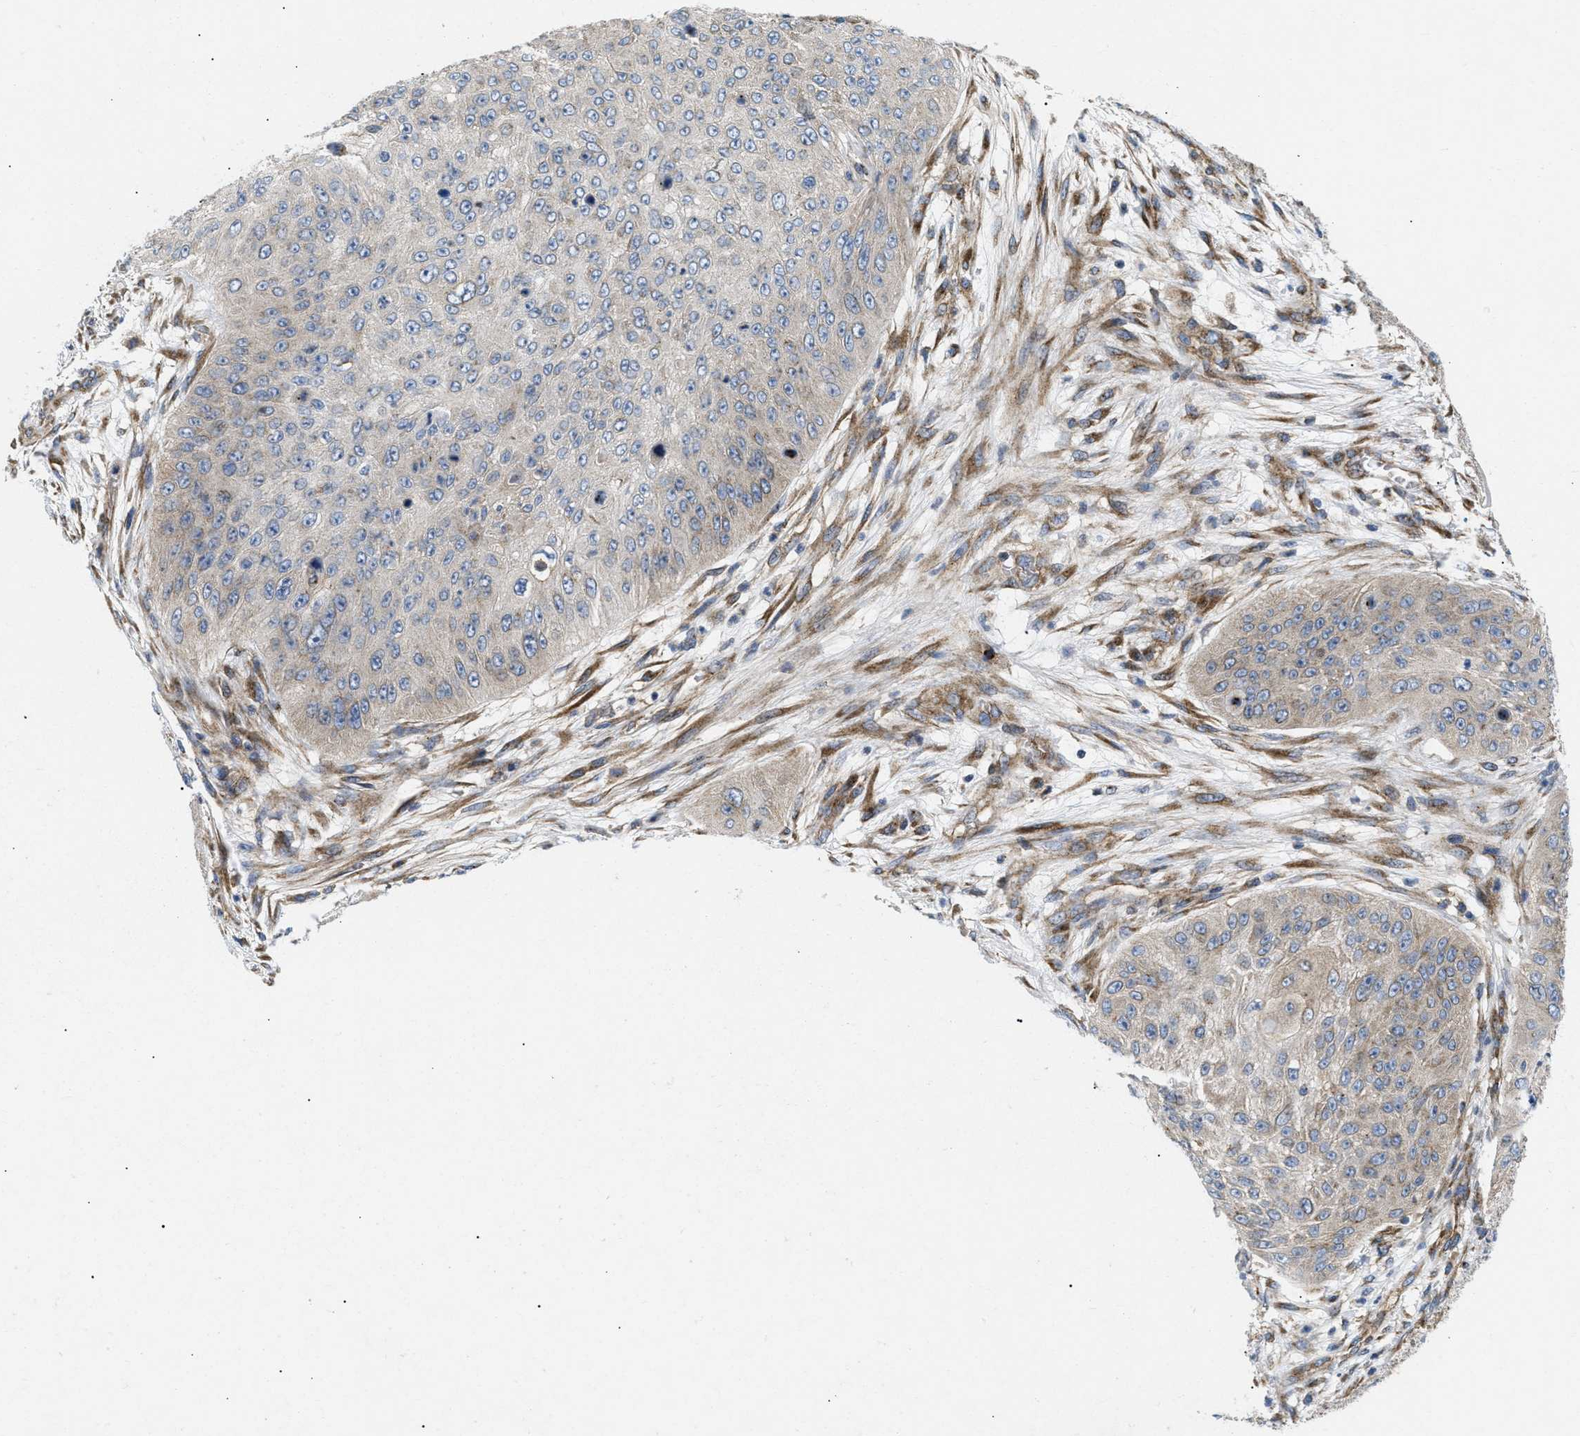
{"staining": {"intensity": "negative", "quantity": "none", "location": "none"}, "tissue": "skin cancer", "cell_type": "Tumor cells", "image_type": "cancer", "snomed": [{"axis": "morphology", "description": "Squamous cell carcinoma, NOS"}, {"axis": "topography", "description": "Skin"}], "caption": "Skin cancer (squamous cell carcinoma) was stained to show a protein in brown. There is no significant staining in tumor cells. (DAB (3,3'-diaminobenzidine) immunohistochemistry (IHC), high magnification).", "gene": "DCTN4", "patient": {"sex": "female", "age": 80}}